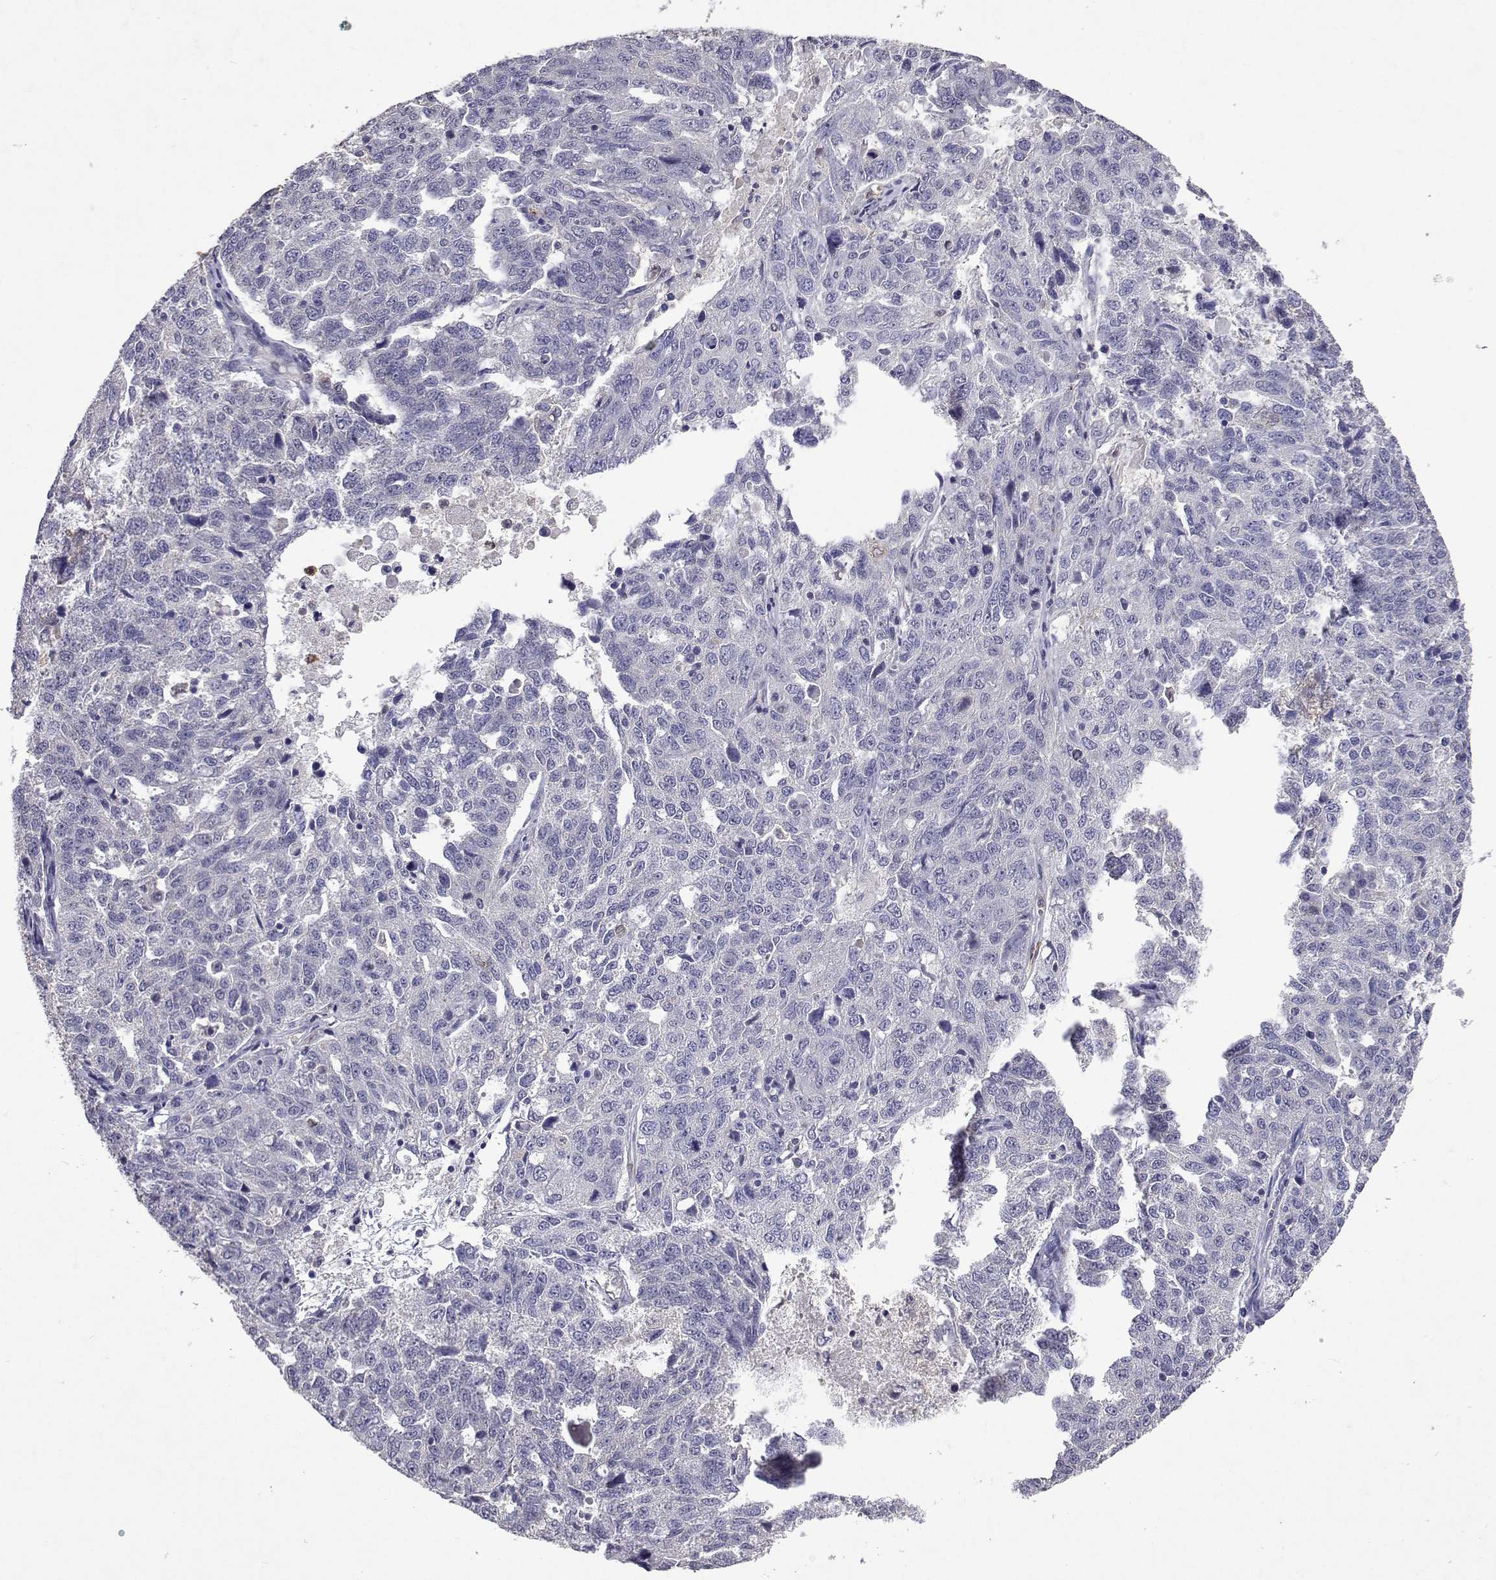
{"staining": {"intensity": "negative", "quantity": "none", "location": "none"}, "tissue": "ovarian cancer", "cell_type": "Tumor cells", "image_type": "cancer", "snomed": [{"axis": "morphology", "description": "Cystadenocarcinoma, serous, NOS"}, {"axis": "topography", "description": "Ovary"}], "caption": "There is no significant staining in tumor cells of serous cystadenocarcinoma (ovarian).", "gene": "APAF1", "patient": {"sex": "female", "age": 71}}